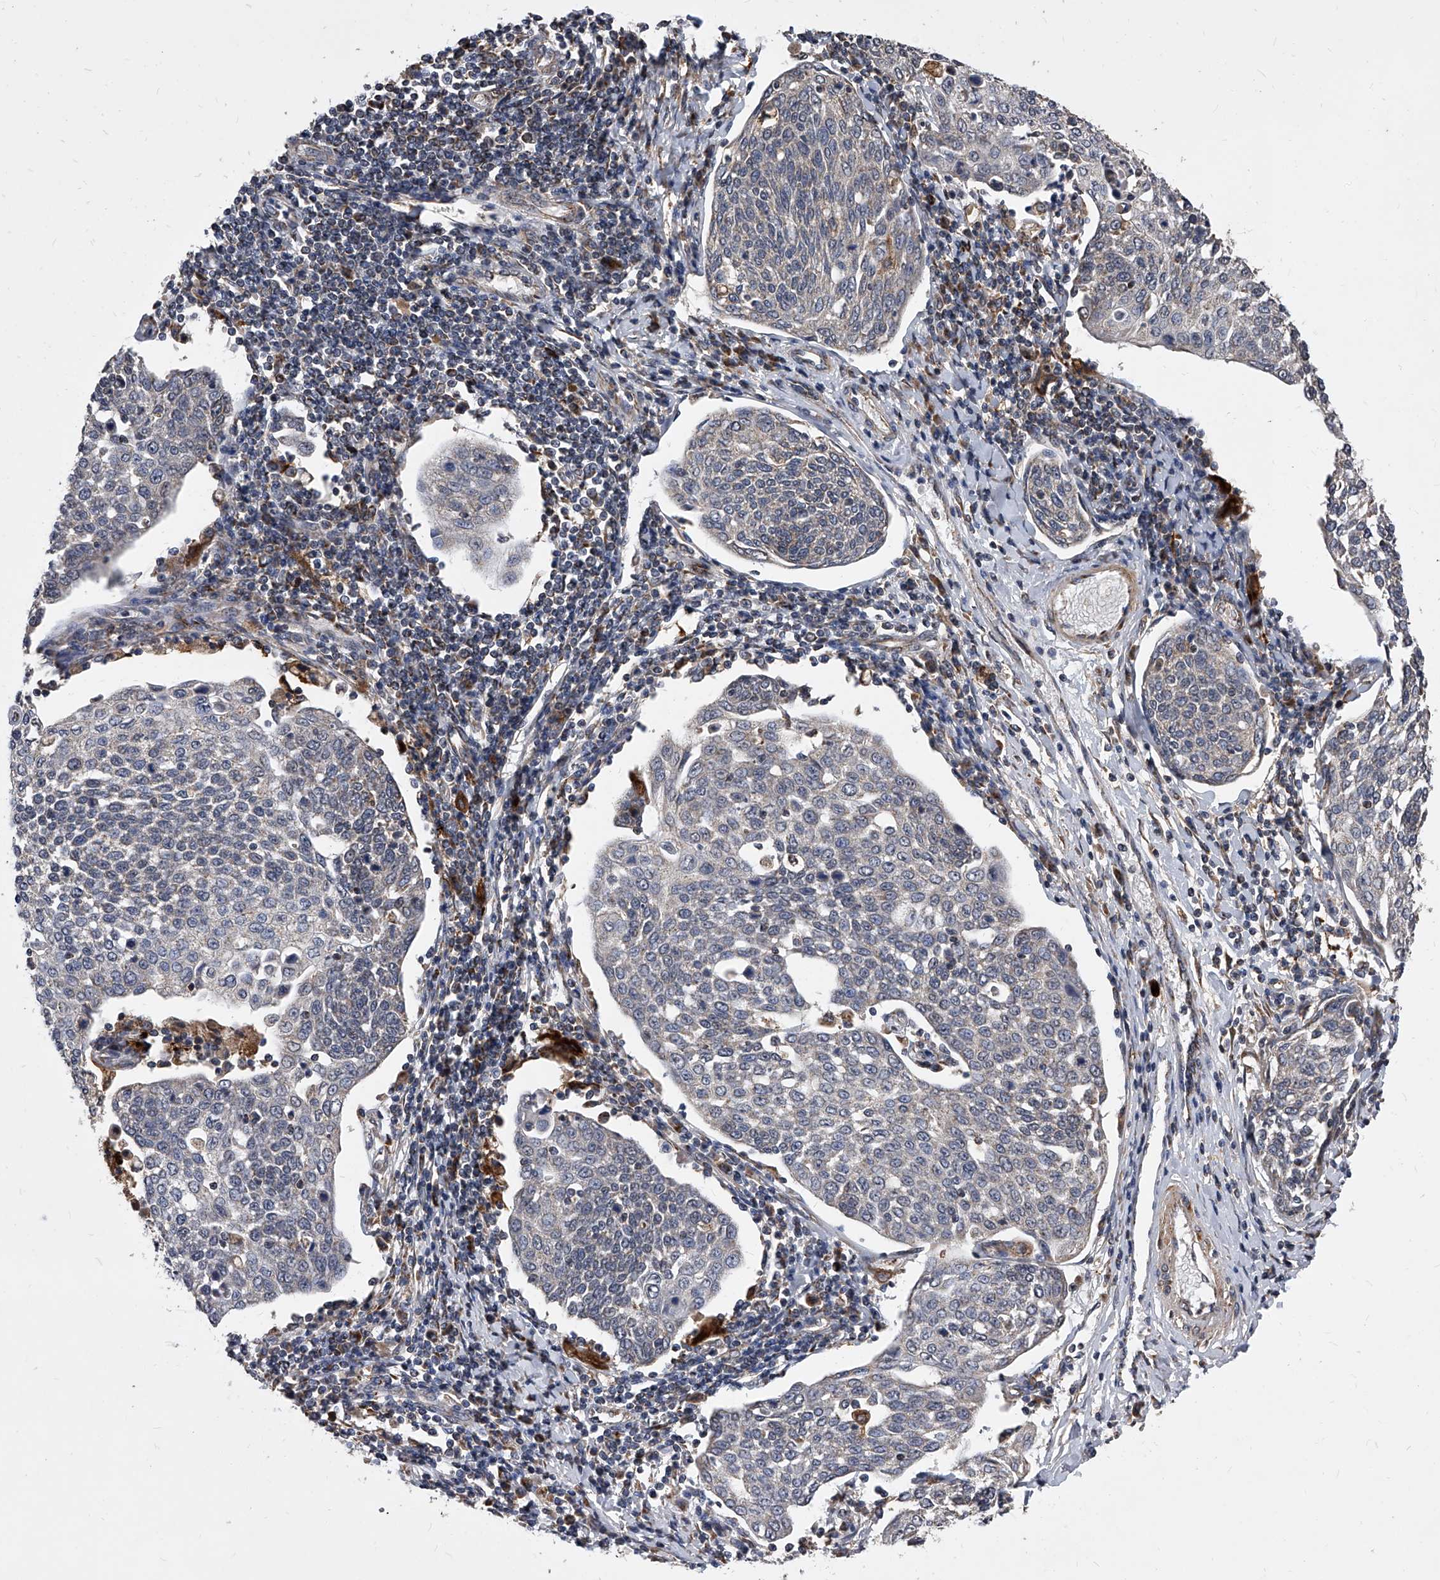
{"staining": {"intensity": "negative", "quantity": "none", "location": "none"}, "tissue": "cervical cancer", "cell_type": "Tumor cells", "image_type": "cancer", "snomed": [{"axis": "morphology", "description": "Squamous cell carcinoma, NOS"}, {"axis": "topography", "description": "Cervix"}], "caption": "Tumor cells show no significant protein expression in squamous cell carcinoma (cervical).", "gene": "SOBP", "patient": {"sex": "female", "age": 34}}